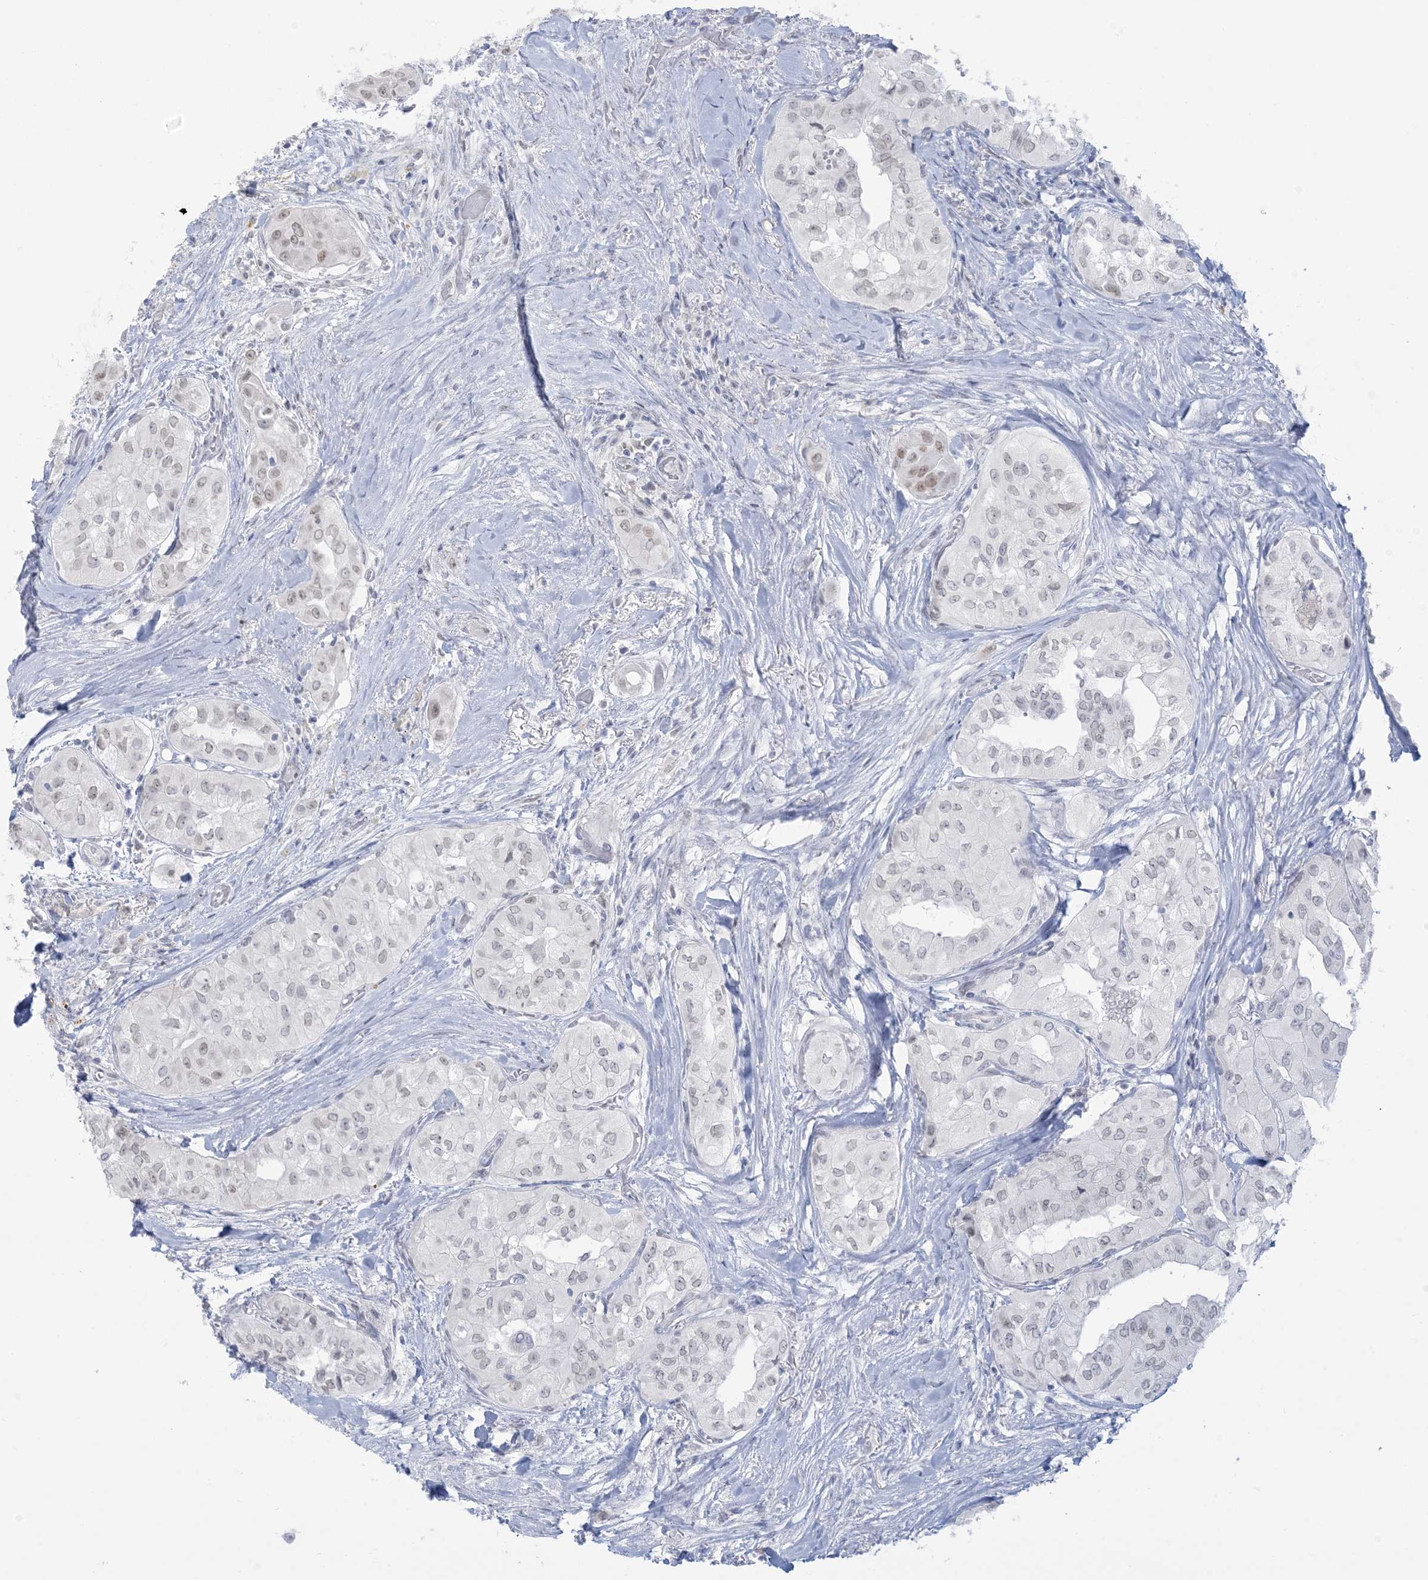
{"staining": {"intensity": "negative", "quantity": "none", "location": "none"}, "tissue": "thyroid cancer", "cell_type": "Tumor cells", "image_type": "cancer", "snomed": [{"axis": "morphology", "description": "Papillary adenocarcinoma, NOS"}, {"axis": "topography", "description": "Thyroid gland"}], "caption": "IHC micrograph of neoplastic tissue: human thyroid papillary adenocarcinoma stained with DAB (3,3'-diaminobenzidine) displays no significant protein staining in tumor cells. (Brightfield microscopy of DAB (3,3'-diaminobenzidine) immunohistochemistry (IHC) at high magnification).", "gene": "HOMEZ", "patient": {"sex": "female", "age": 59}}